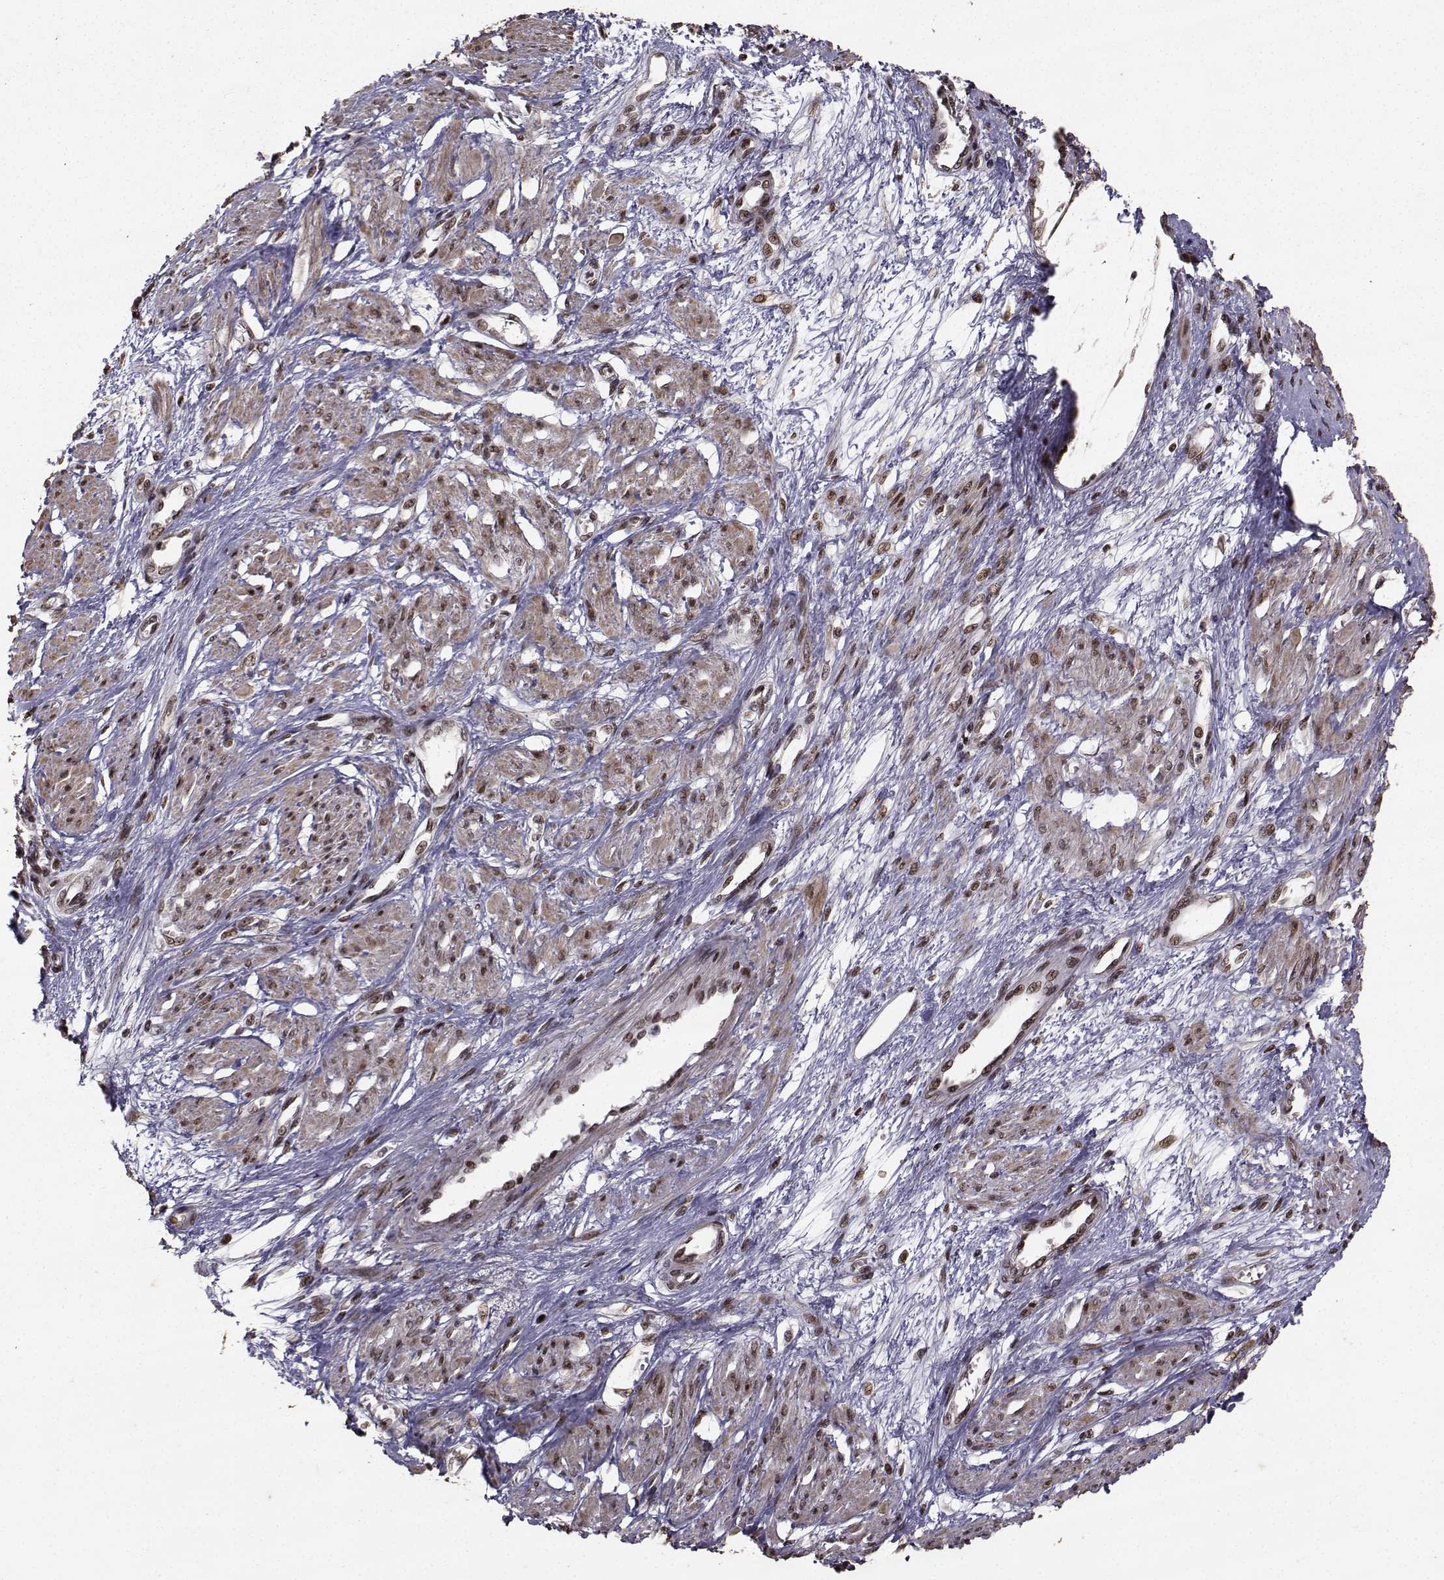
{"staining": {"intensity": "strong", "quantity": "25%-75%", "location": "cytoplasmic/membranous,nuclear"}, "tissue": "smooth muscle", "cell_type": "Smooth muscle cells", "image_type": "normal", "snomed": [{"axis": "morphology", "description": "Normal tissue, NOS"}, {"axis": "topography", "description": "Smooth muscle"}, {"axis": "topography", "description": "Uterus"}], "caption": "Protein analysis of benign smooth muscle displays strong cytoplasmic/membranous,nuclear positivity in approximately 25%-75% of smooth muscle cells.", "gene": "SF1", "patient": {"sex": "female", "age": 39}}